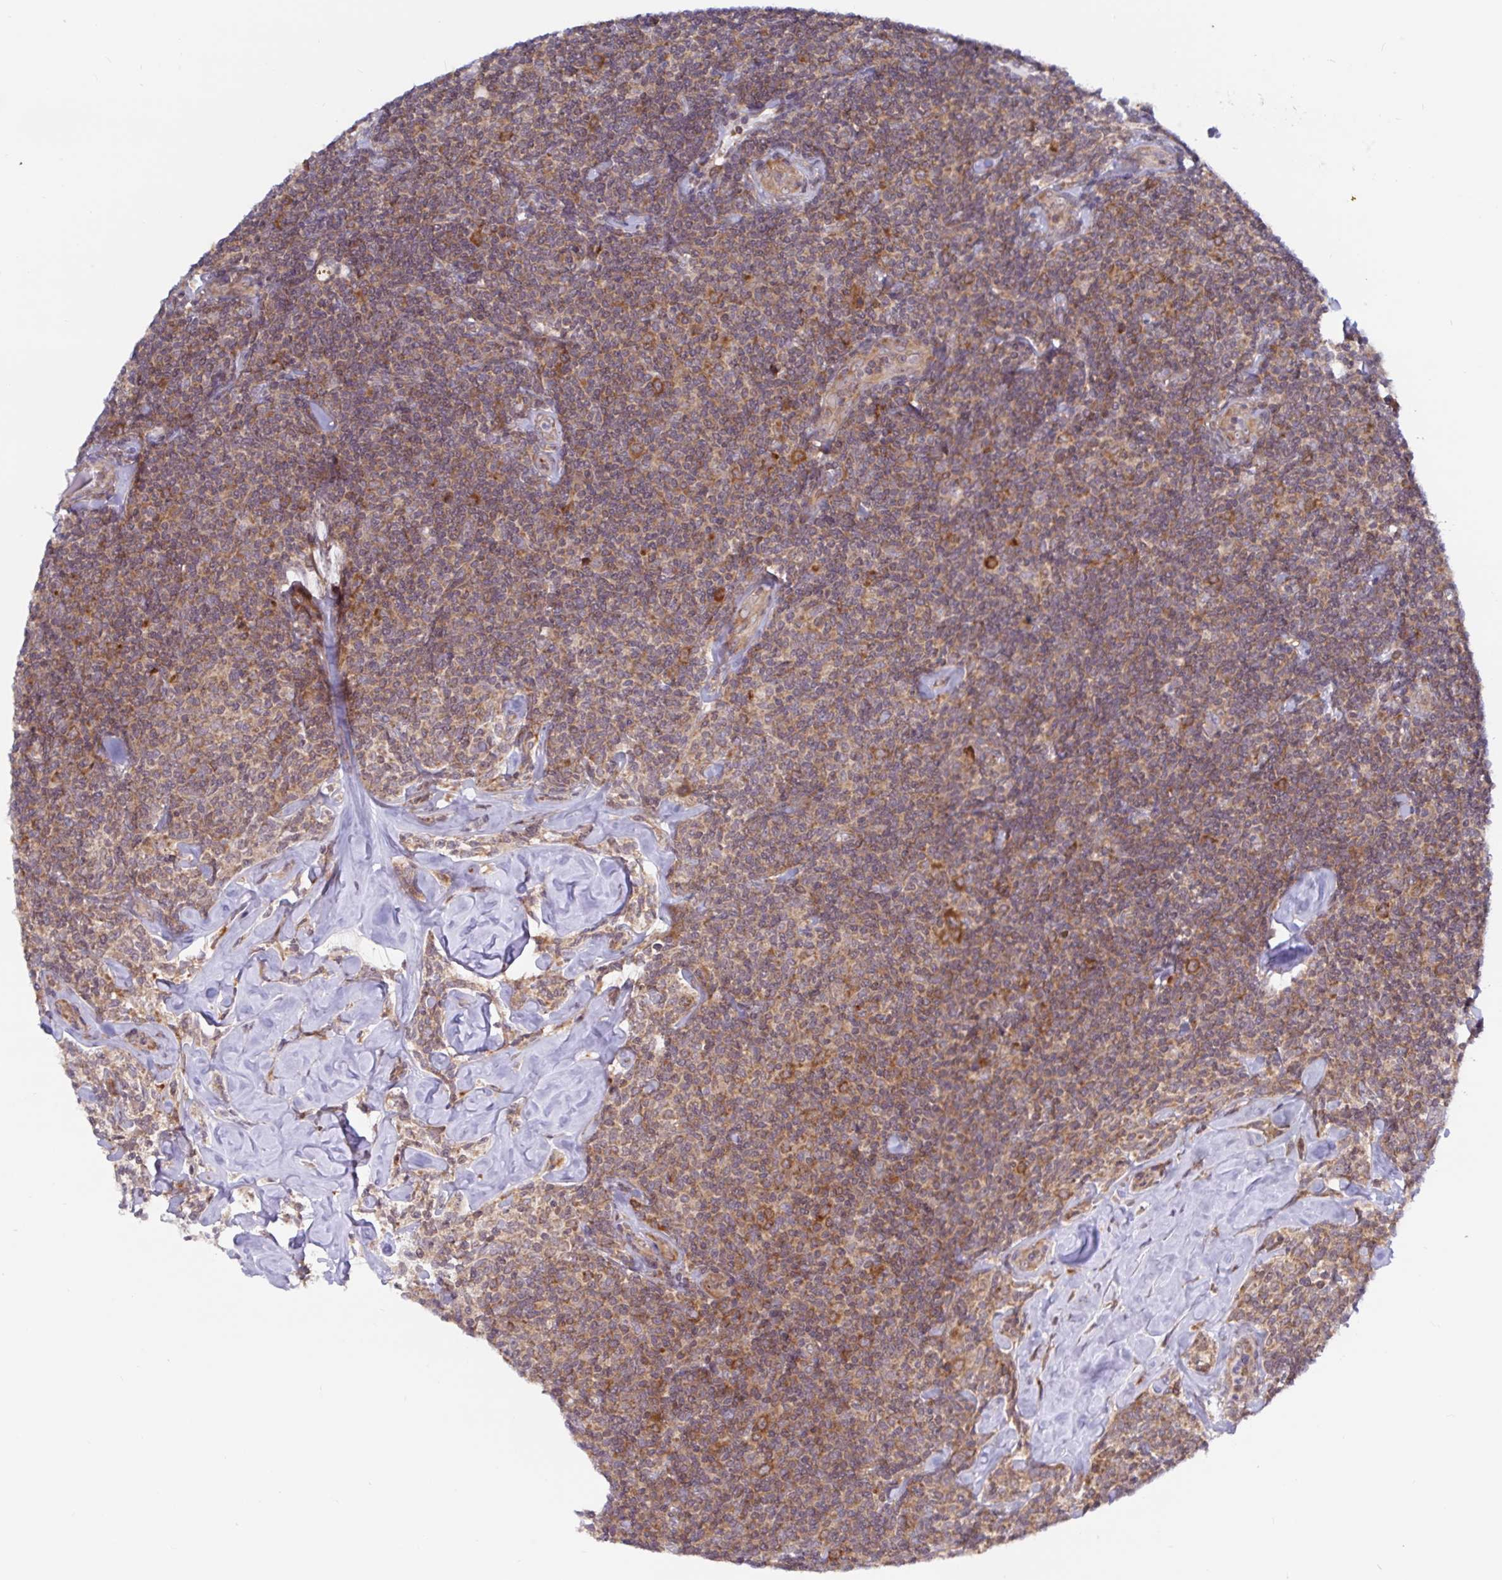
{"staining": {"intensity": "weak", "quantity": "25%-75%", "location": "cytoplasmic/membranous"}, "tissue": "lymphoma", "cell_type": "Tumor cells", "image_type": "cancer", "snomed": [{"axis": "morphology", "description": "Malignant lymphoma, non-Hodgkin's type, Low grade"}, {"axis": "topography", "description": "Lymph node"}], "caption": "Immunohistochemical staining of human low-grade malignant lymphoma, non-Hodgkin's type reveals low levels of weak cytoplasmic/membranous protein expression in approximately 25%-75% of tumor cells.", "gene": "LARP1", "patient": {"sex": "female", "age": 56}}